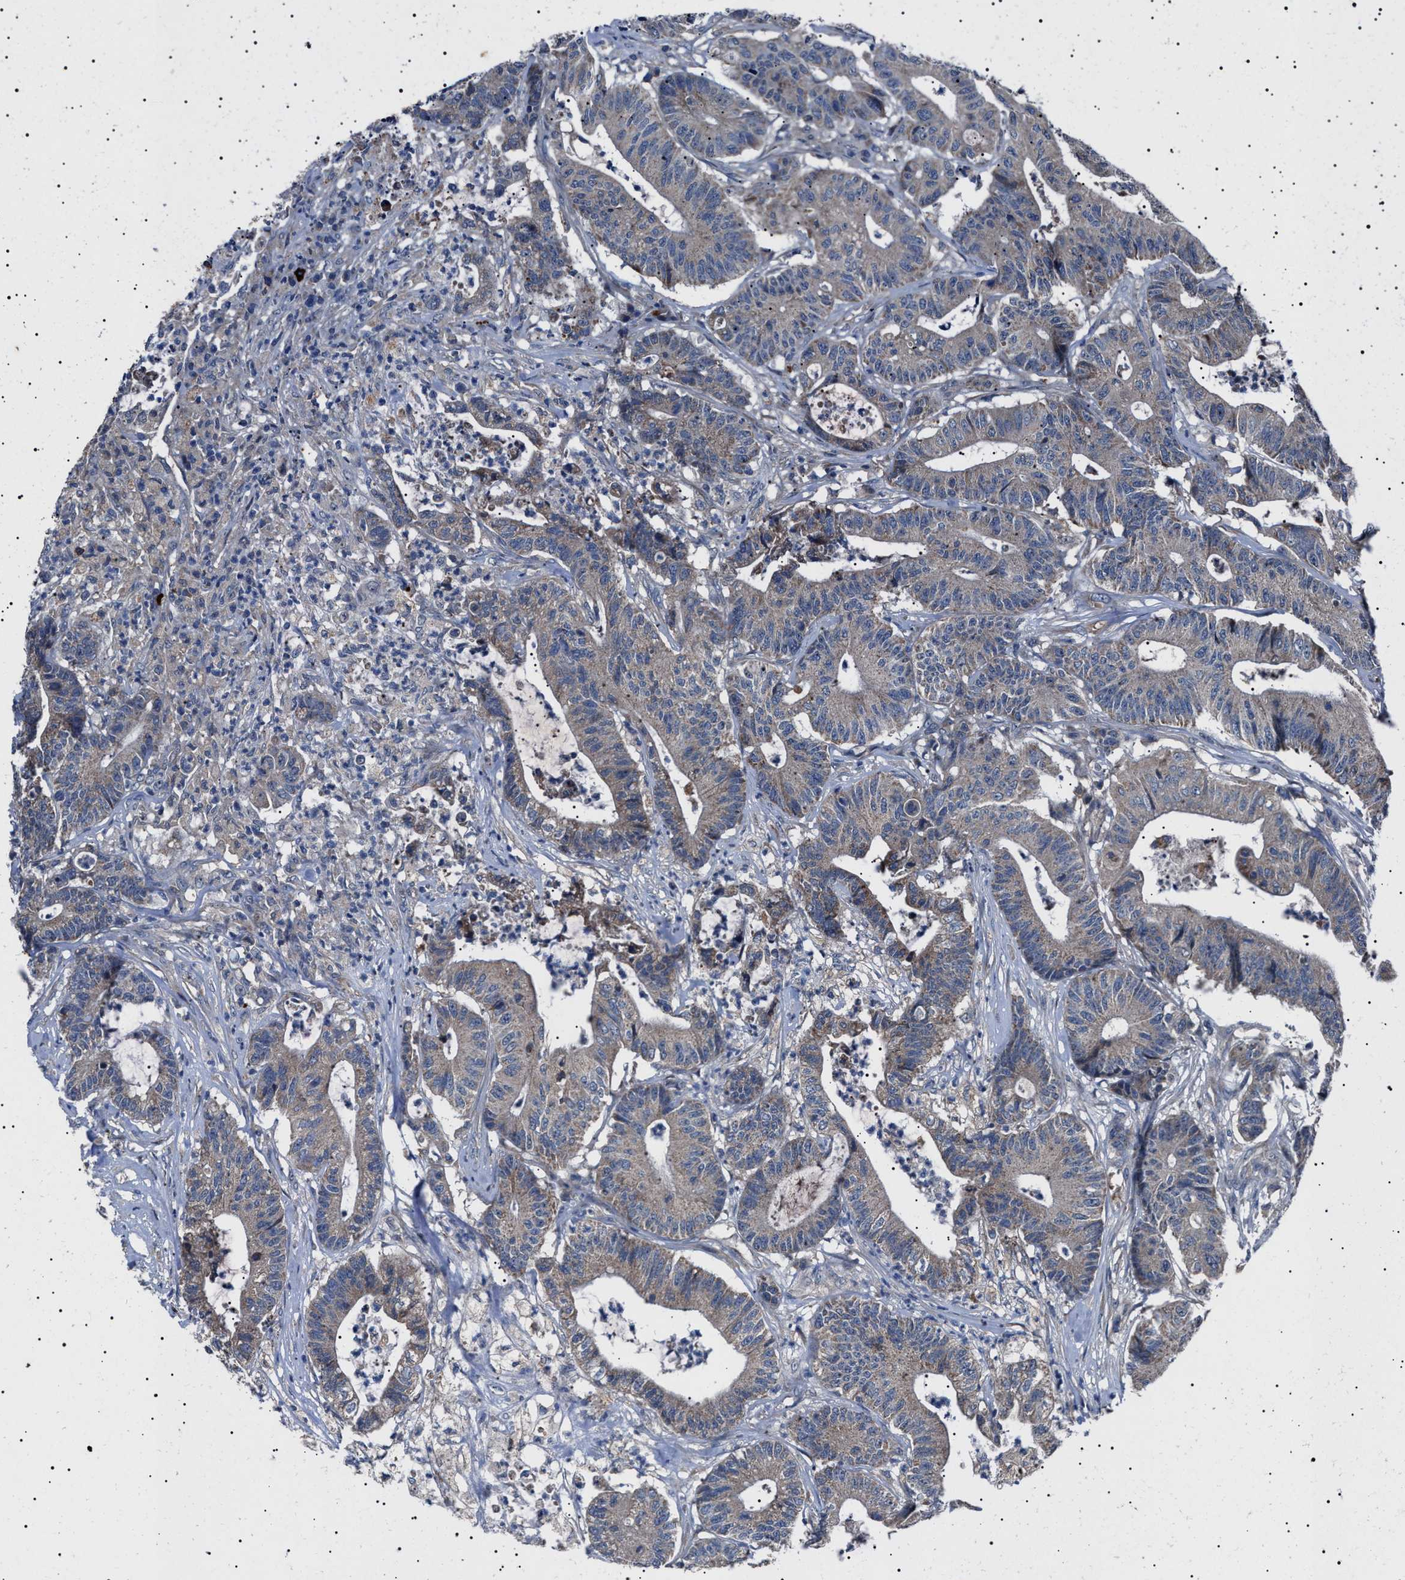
{"staining": {"intensity": "weak", "quantity": ">75%", "location": "cytoplasmic/membranous"}, "tissue": "colorectal cancer", "cell_type": "Tumor cells", "image_type": "cancer", "snomed": [{"axis": "morphology", "description": "Adenocarcinoma, NOS"}, {"axis": "topography", "description": "Colon"}], "caption": "A photomicrograph of human colorectal adenocarcinoma stained for a protein exhibits weak cytoplasmic/membranous brown staining in tumor cells.", "gene": "PTRH1", "patient": {"sex": "female", "age": 84}}